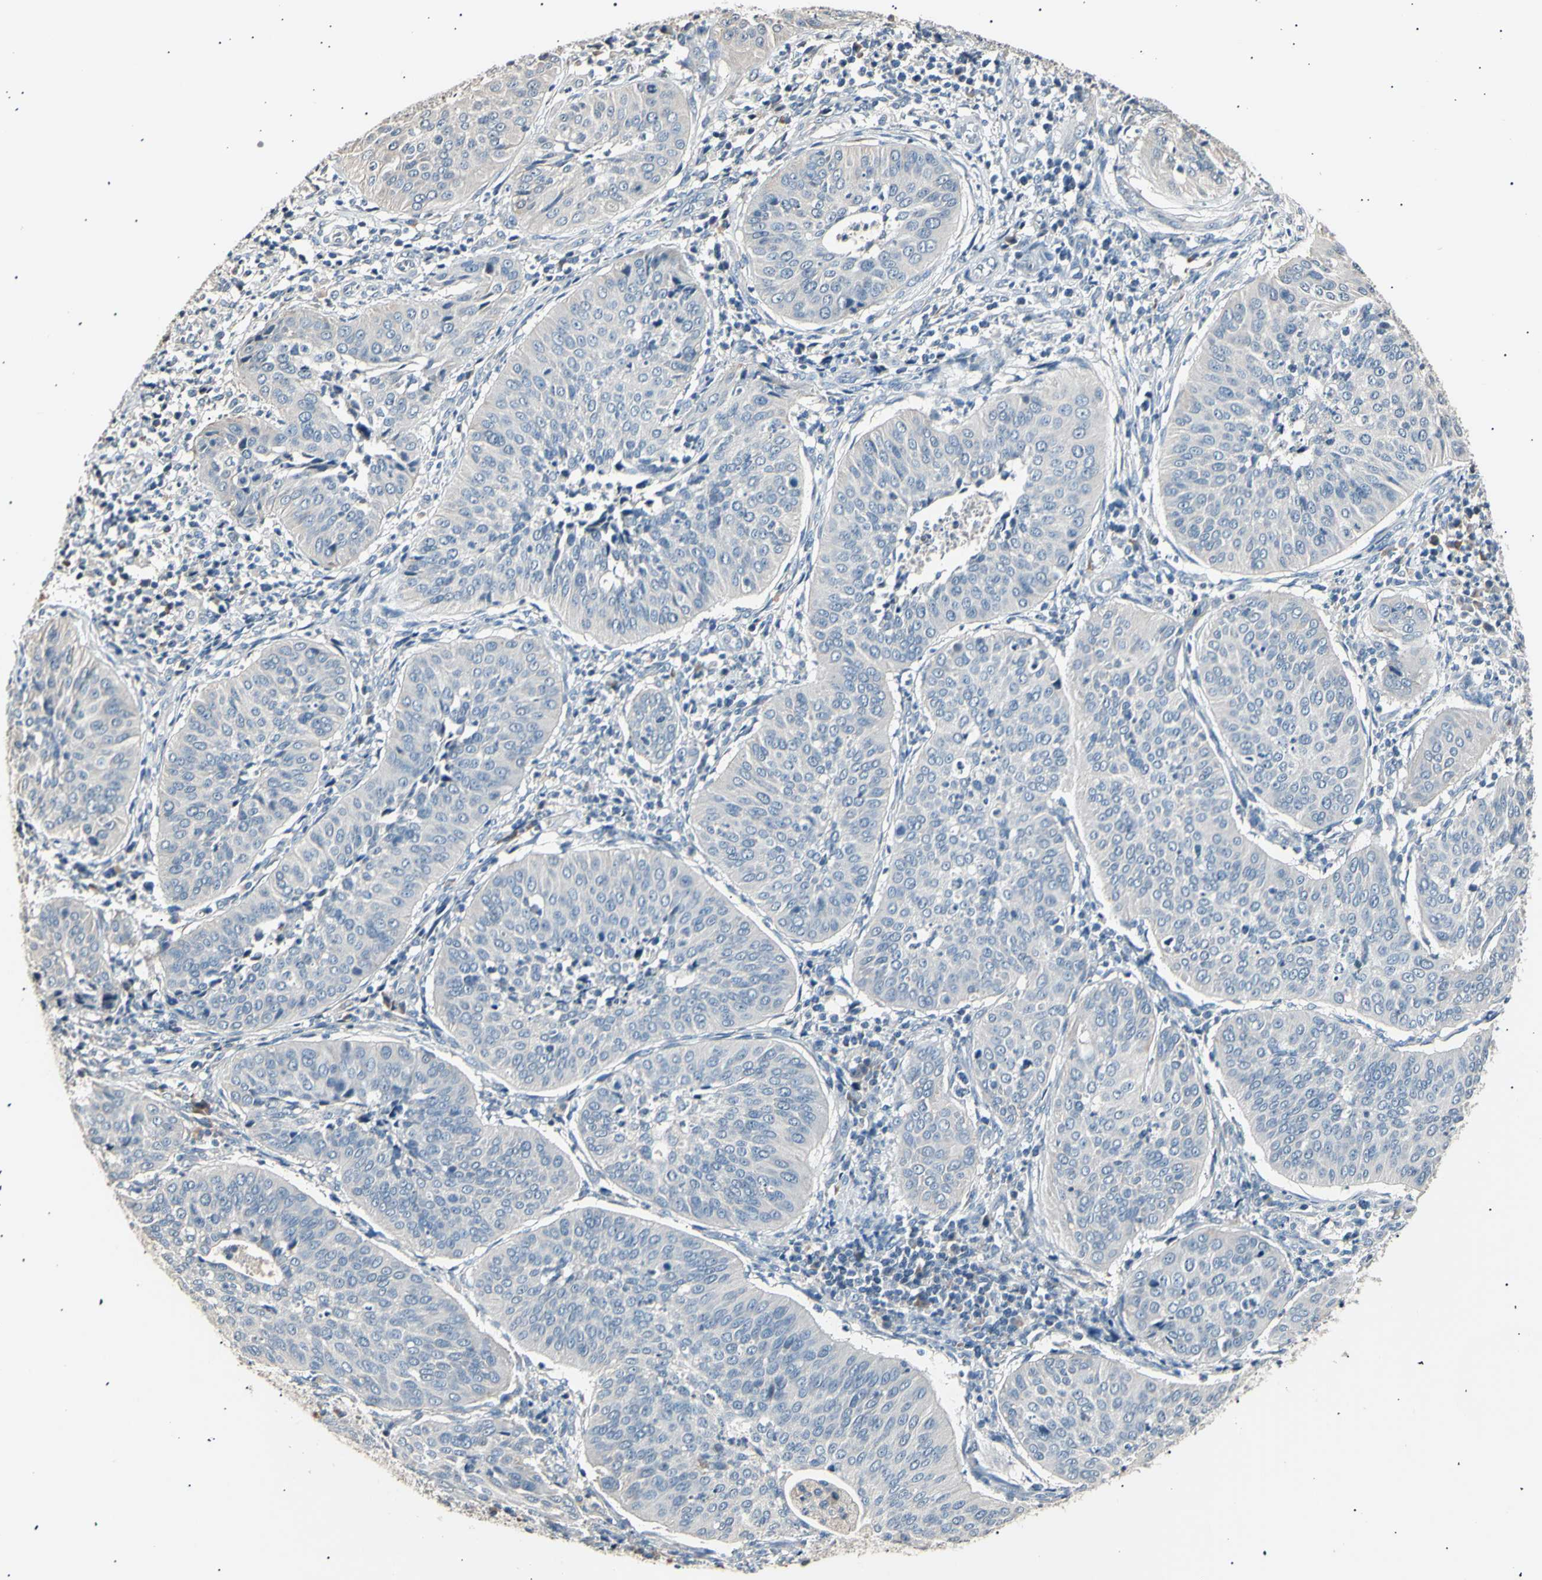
{"staining": {"intensity": "negative", "quantity": "none", "location": "none"}, "tissue": "cervical cancer", "cell_type": "Tumor cells", "image_type": "cancer", "snomed": [{"axis": "morphology", "description": "Normal tissue, NOS"}, {"axis": "morphology", "description": "Squamous cell carcinoma, NOS"}, {"axis": "topography", "description": "Cervix"}], "caption": "Immunohistochemical staining of cervical cancer (squamous cell carcinoma) demonstrates no significant staining in tumor cells.", "gene": "LDLR", "patient": {"sex": "female", "age": 39}}